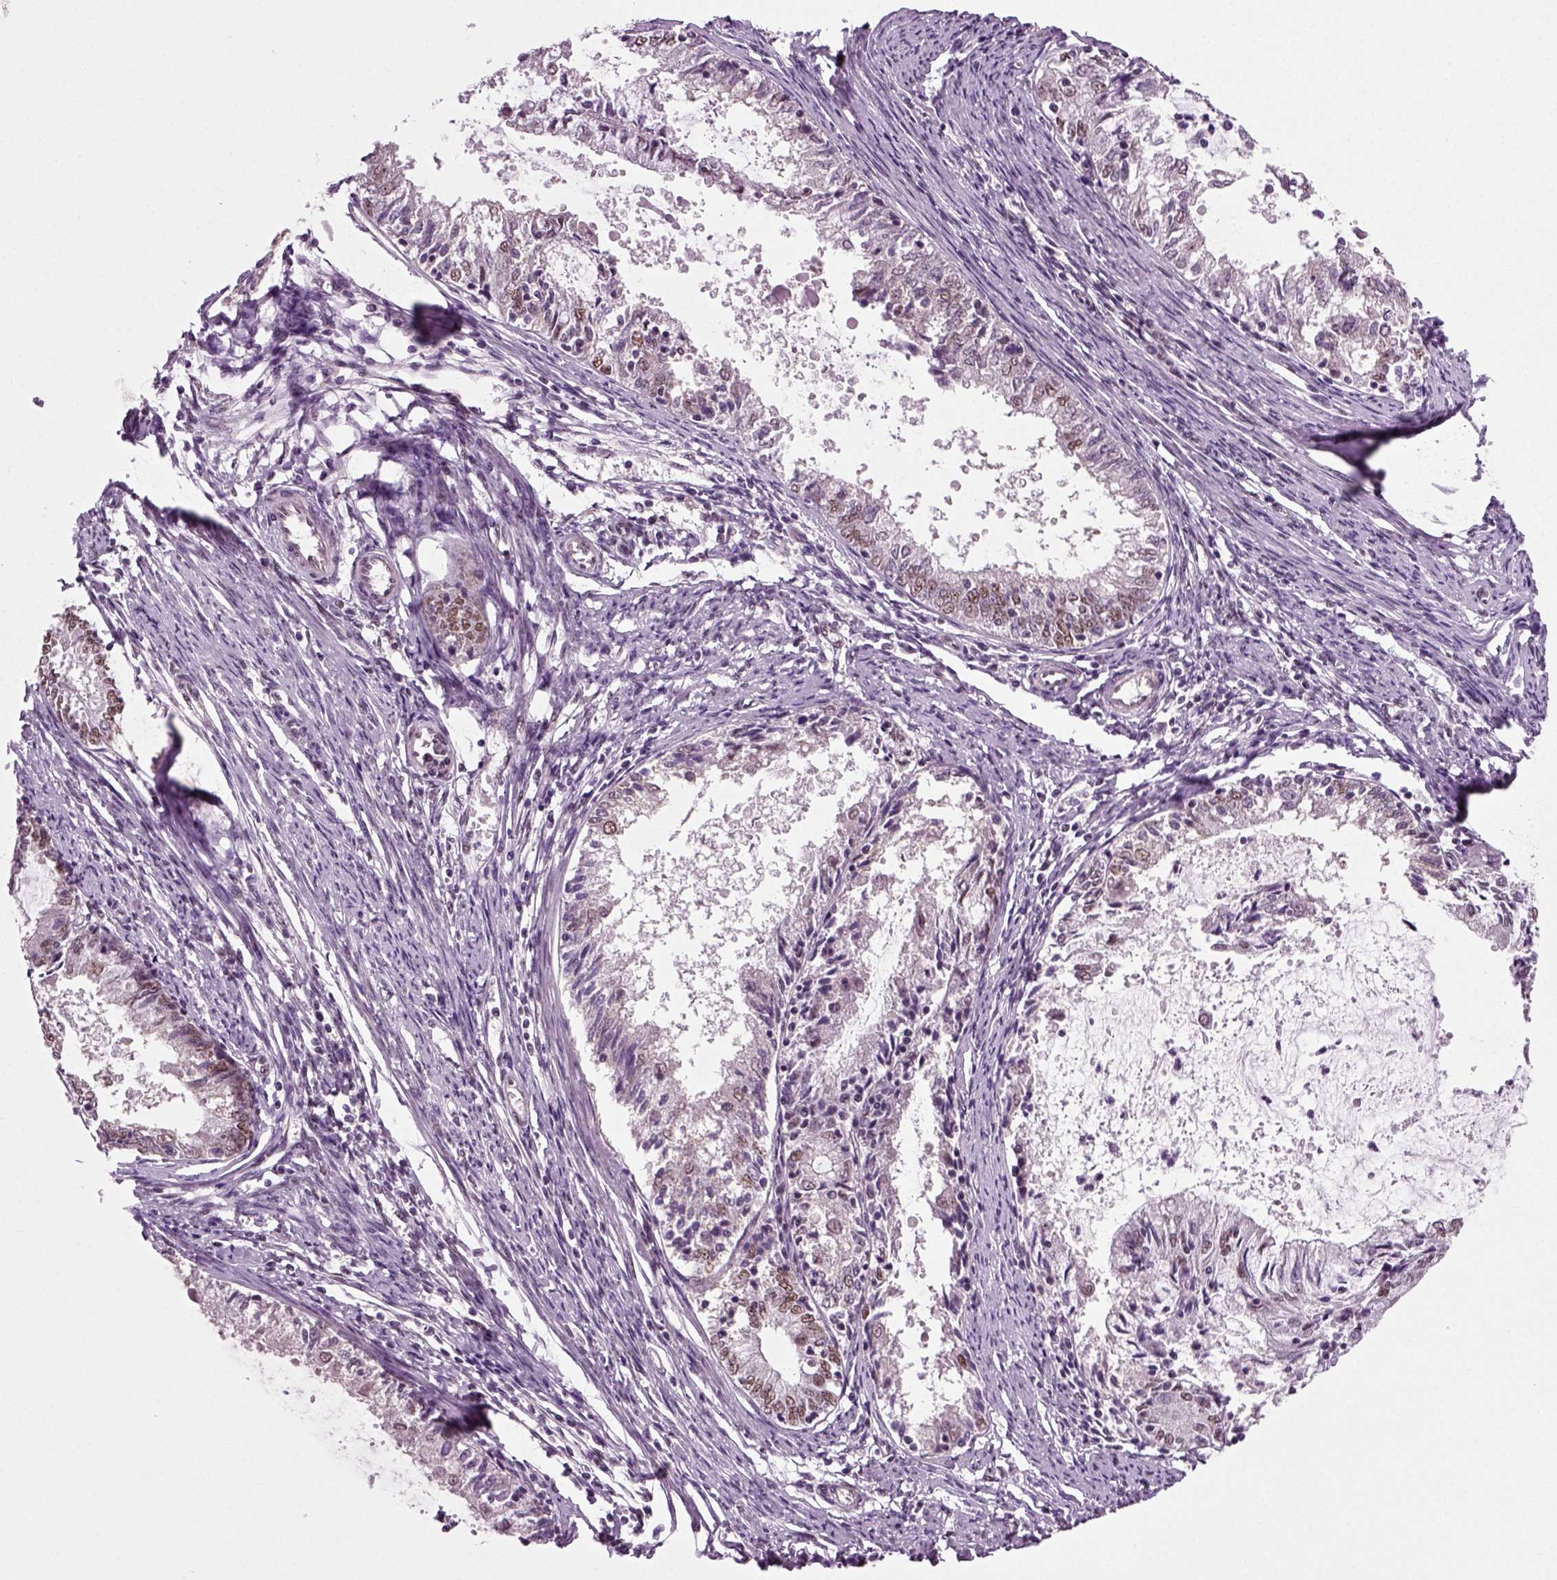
{"staining": {"intensity": "moderate", "quantity": "<25%", "location": "nuclear"}, "tissue": "endometrial cancer", "cell_type": "Tumor cells", "image_type": "cancer", "snomed": [{"axis": "morphology", "description": "Adenocarcinoma, NOS"}, {"axis": "topography", "description": "Endometrium"}], "caption": "Endometrial adenocarcinoma stained with a brown dye demonstrates moderate nuclear positive positivity in about <25% of tumor cells.", "gene": "RCOR3", "patient": {"sex": "female", "age": 57}}